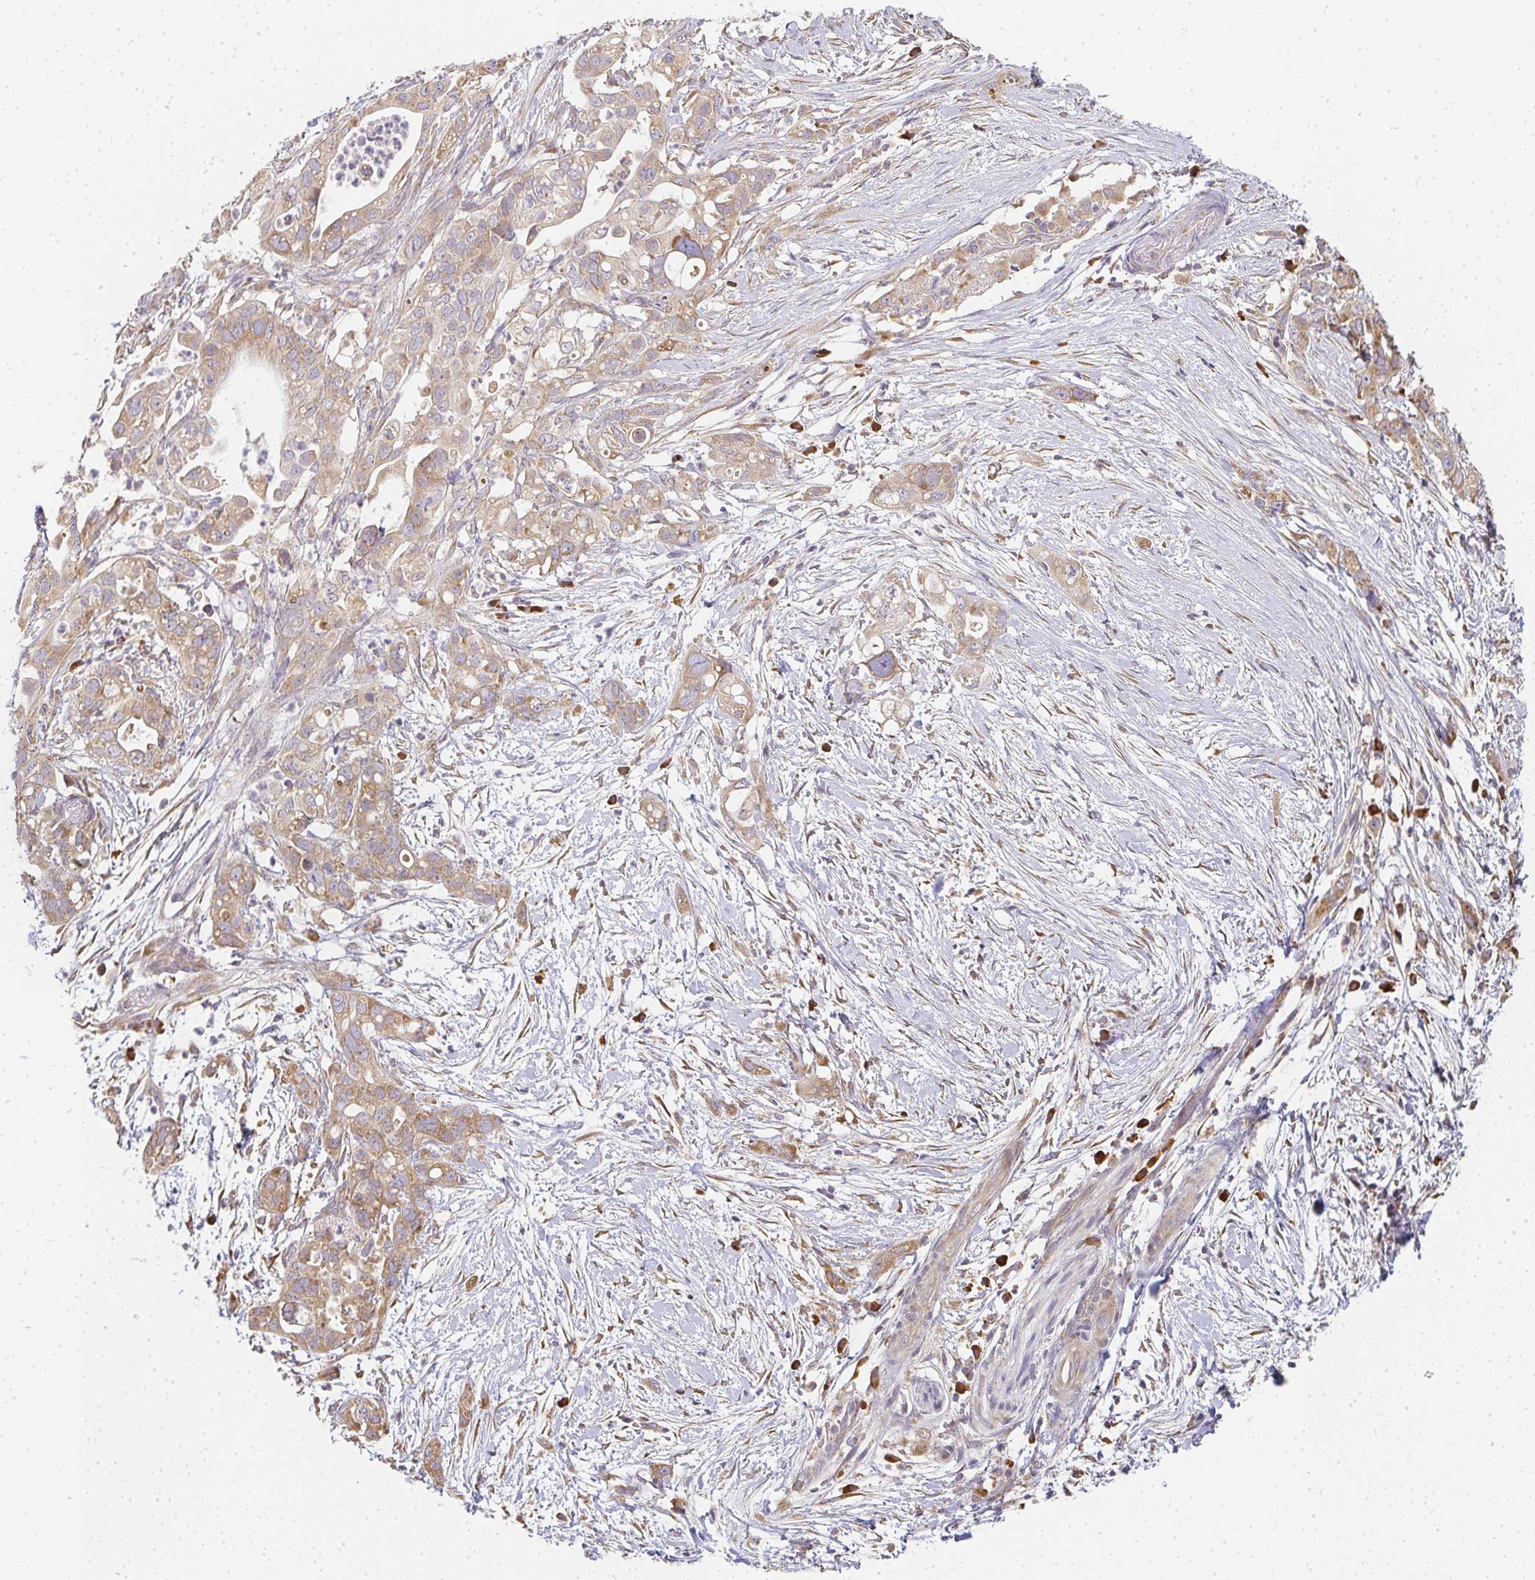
{"staining": {"intensity": "weak", "quantity": ">75%", "location": "cytoplasmic/membranous"}, "tissue": "pancreatic cancer", "cell_type": "Tumor cells", "image_type": "cancer", "snomed": [{"axis": "morphology", "description": "Adenocarcinoma, NOS"}, {"axis": "topography", "description": "Pancreas"}], "caption": "Human adenocarcinoma (pancreatic) stained with a brown dye reveals weak cytoplasmic/membranous positive staining in about >75% of tumor cells.", "gene": "SLC35B3", "patient": {"sex": "female", "age": 72}}